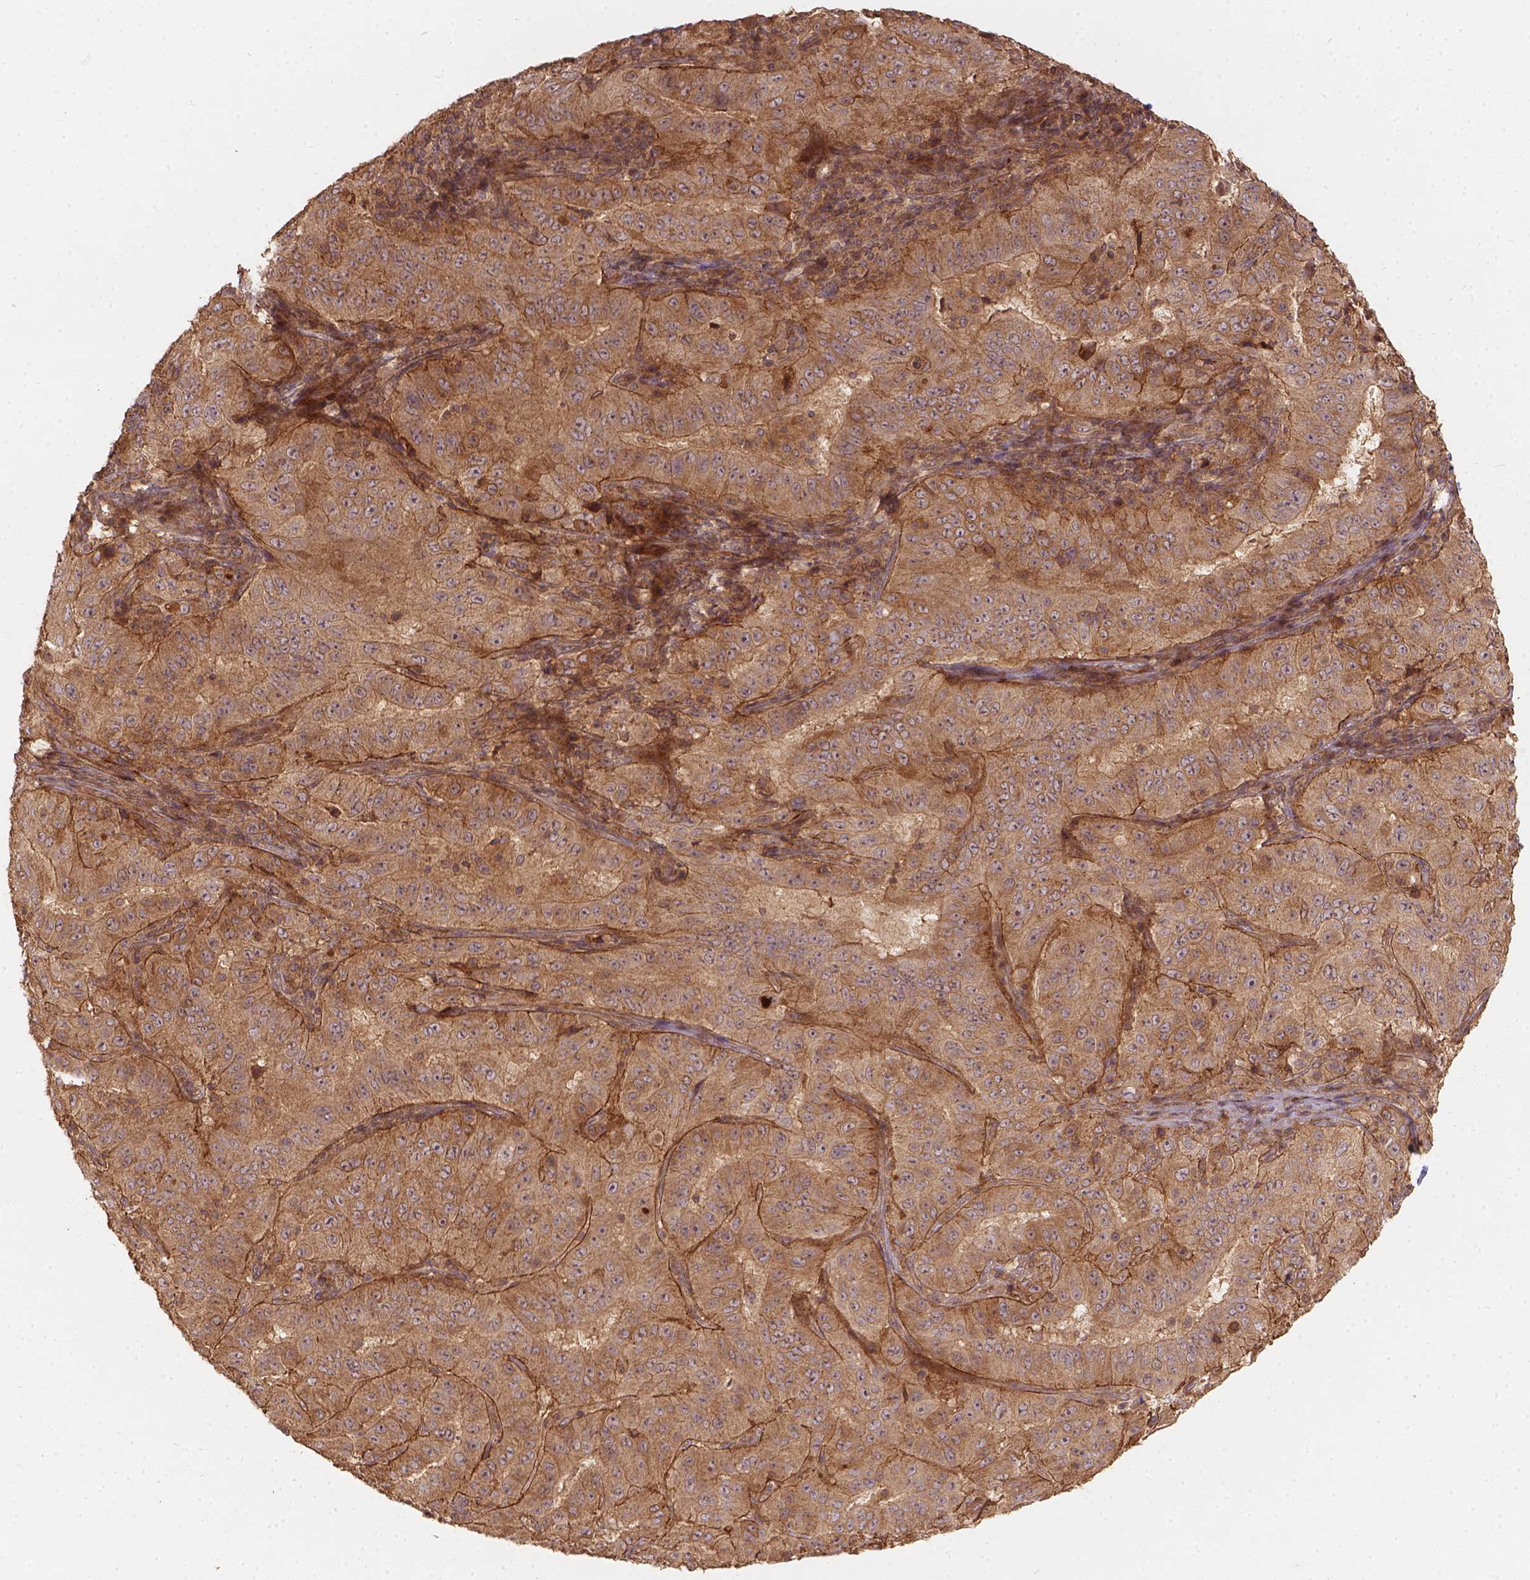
{"staining": {"intensity": "moderate", "quantity": ">75%", "location": "cytoplasmic/membranous"}, "tissue": "pancreatic cancer", "cell_type": "Tumor cells", "image_type": "cancer", "snomed": [{"axis": "morphology", "description": "Adenocarcinoma, NOS"}, {"axis": "topography", "description": "Pancreas"}], "caption": "Immunohistochemistry (IHC) photomicrograph of pancreatic cancer stained for a protein (brown), which exhibits medium levels of moderate cytoplasmic/membranous staining in approximately >75% of tumor cells.", "gene": "XPR1", "patient": {"sex": "male", "age": 63}}